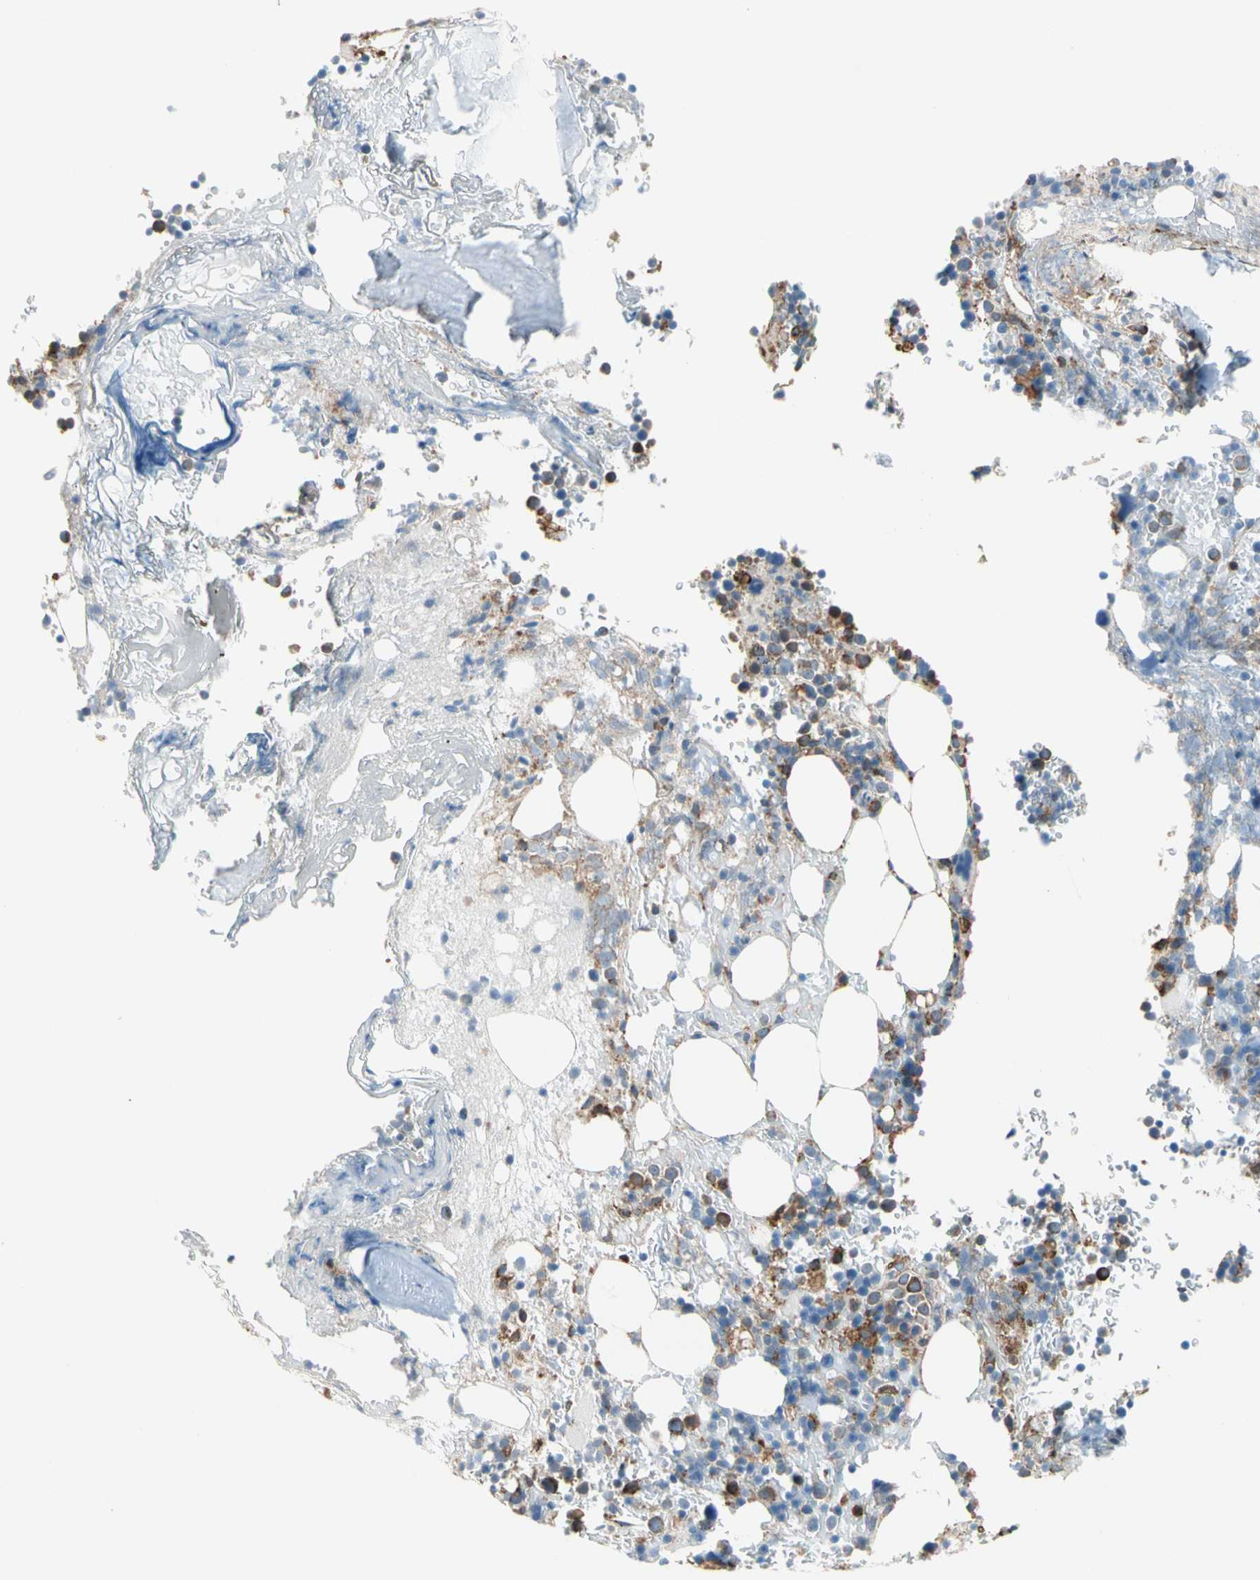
{"staining": {"intensity": "moderate", "quantity": "25%-75%", "location": "cytoplasmic/membranous"}, "tissue": "bone marrow", "cell_type": "Hematopoietic cells", "image_type": "normal", "snomed": [{"axis": "morphology", "description": "Normal tissue, NOS"}, {"axis": "topography", "description": "Bone marrow"}], "caption": "Protein analysis of benign bone marrow reveals moderate cytoplasmic/membranous staining in about 25%-75% of hematopoietic cells.", "gene": "LRPAP1", "patient": {"sex": "female", "age": 73}}